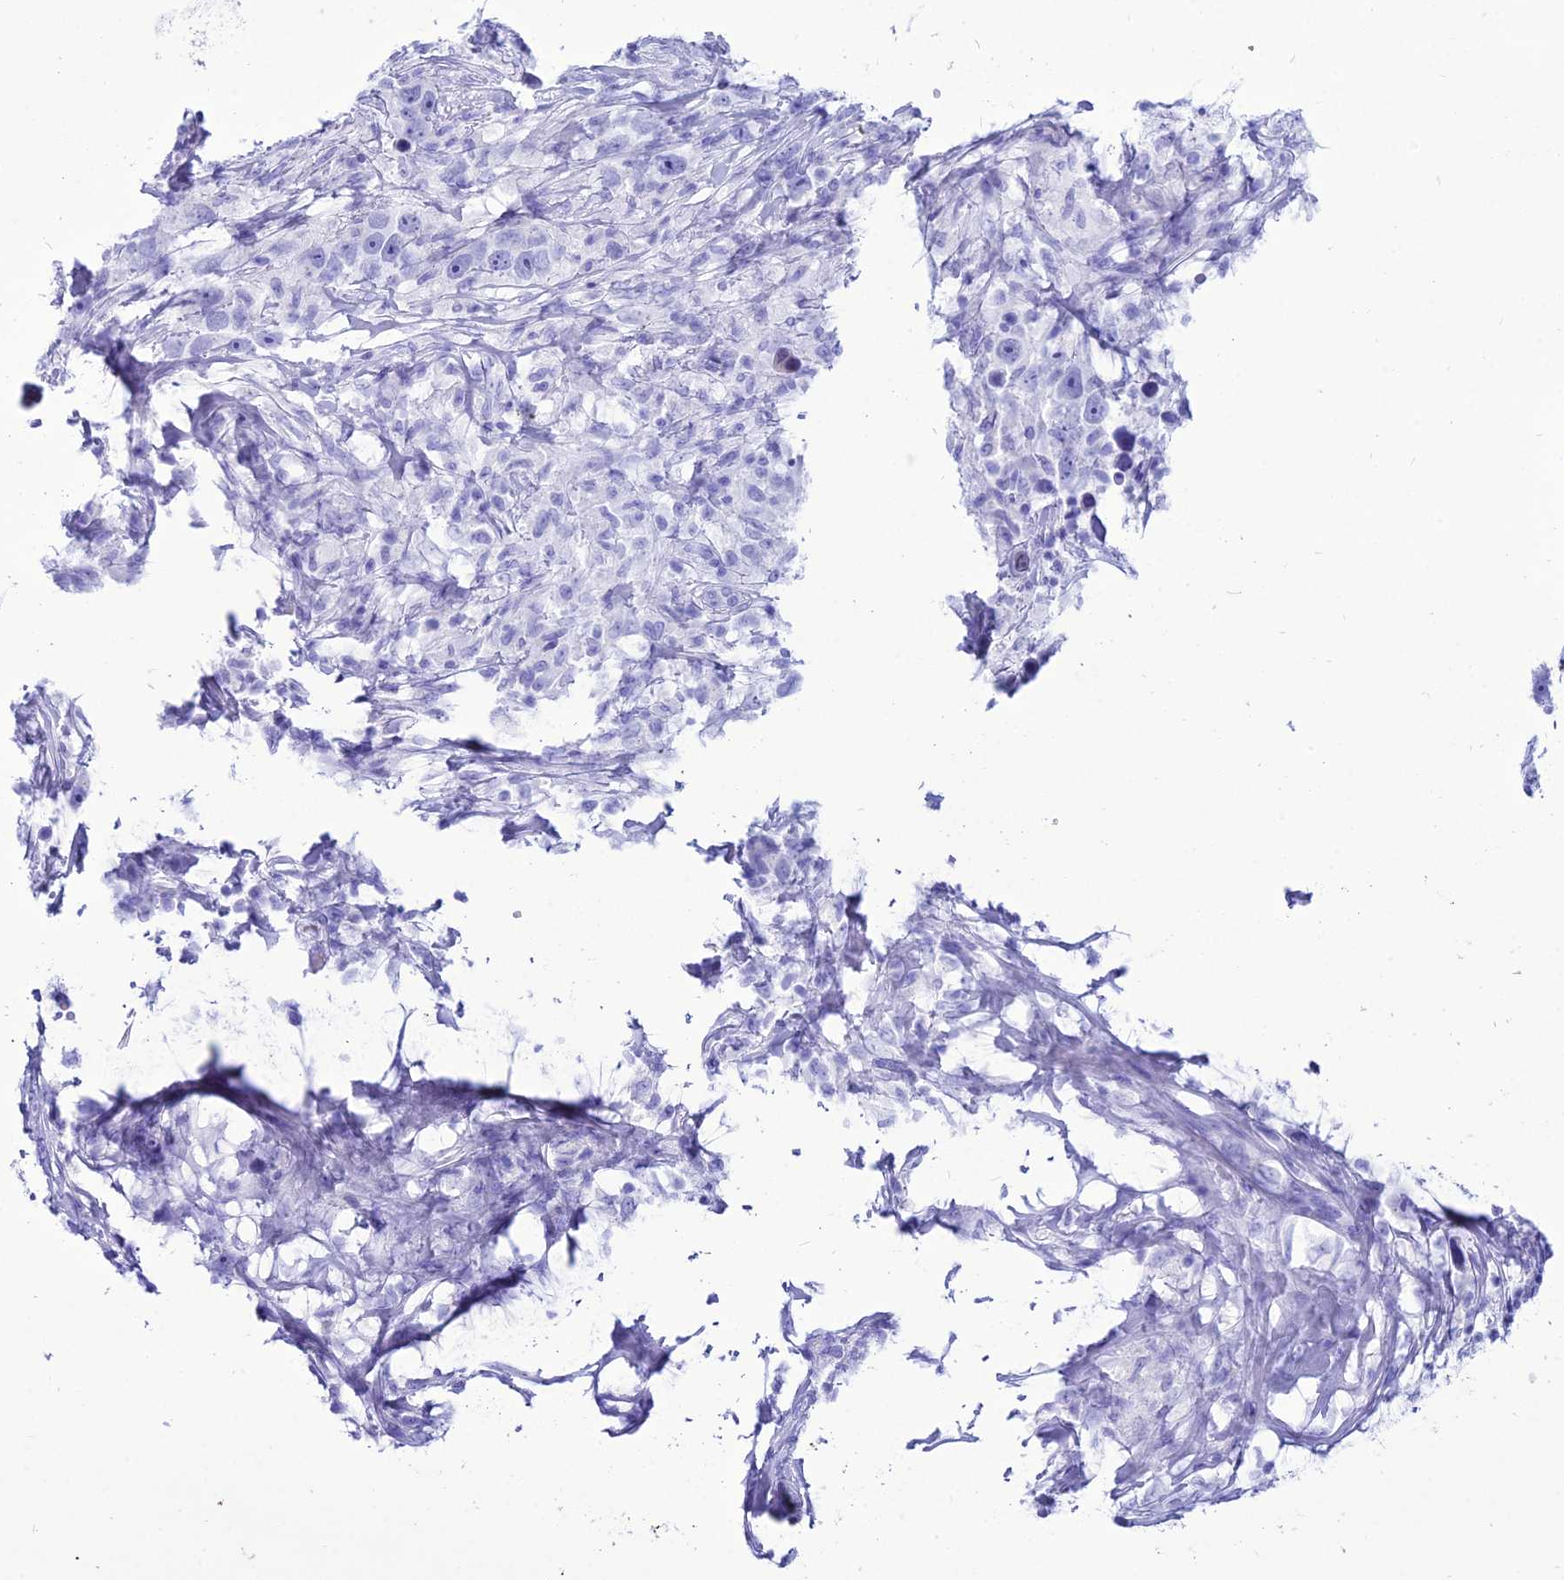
{"staining": {"intensity": "negative", "quantity": "none", "location": "none"}, "tissue": "testis cancer", "cell_type": "Tumor cells", "image_type": "cancer", "snomed": [{"axis": "morphology", "description": "Seminoma, NOS"}, {"axis": "topography", "description": "Testis"}], "caption": "There is no significant positivity in tumor cells of testis seminoma. Nuclei are stained in blue.", "gene": "PNMA5", "patient": {"sex": "male", "age": 49}}